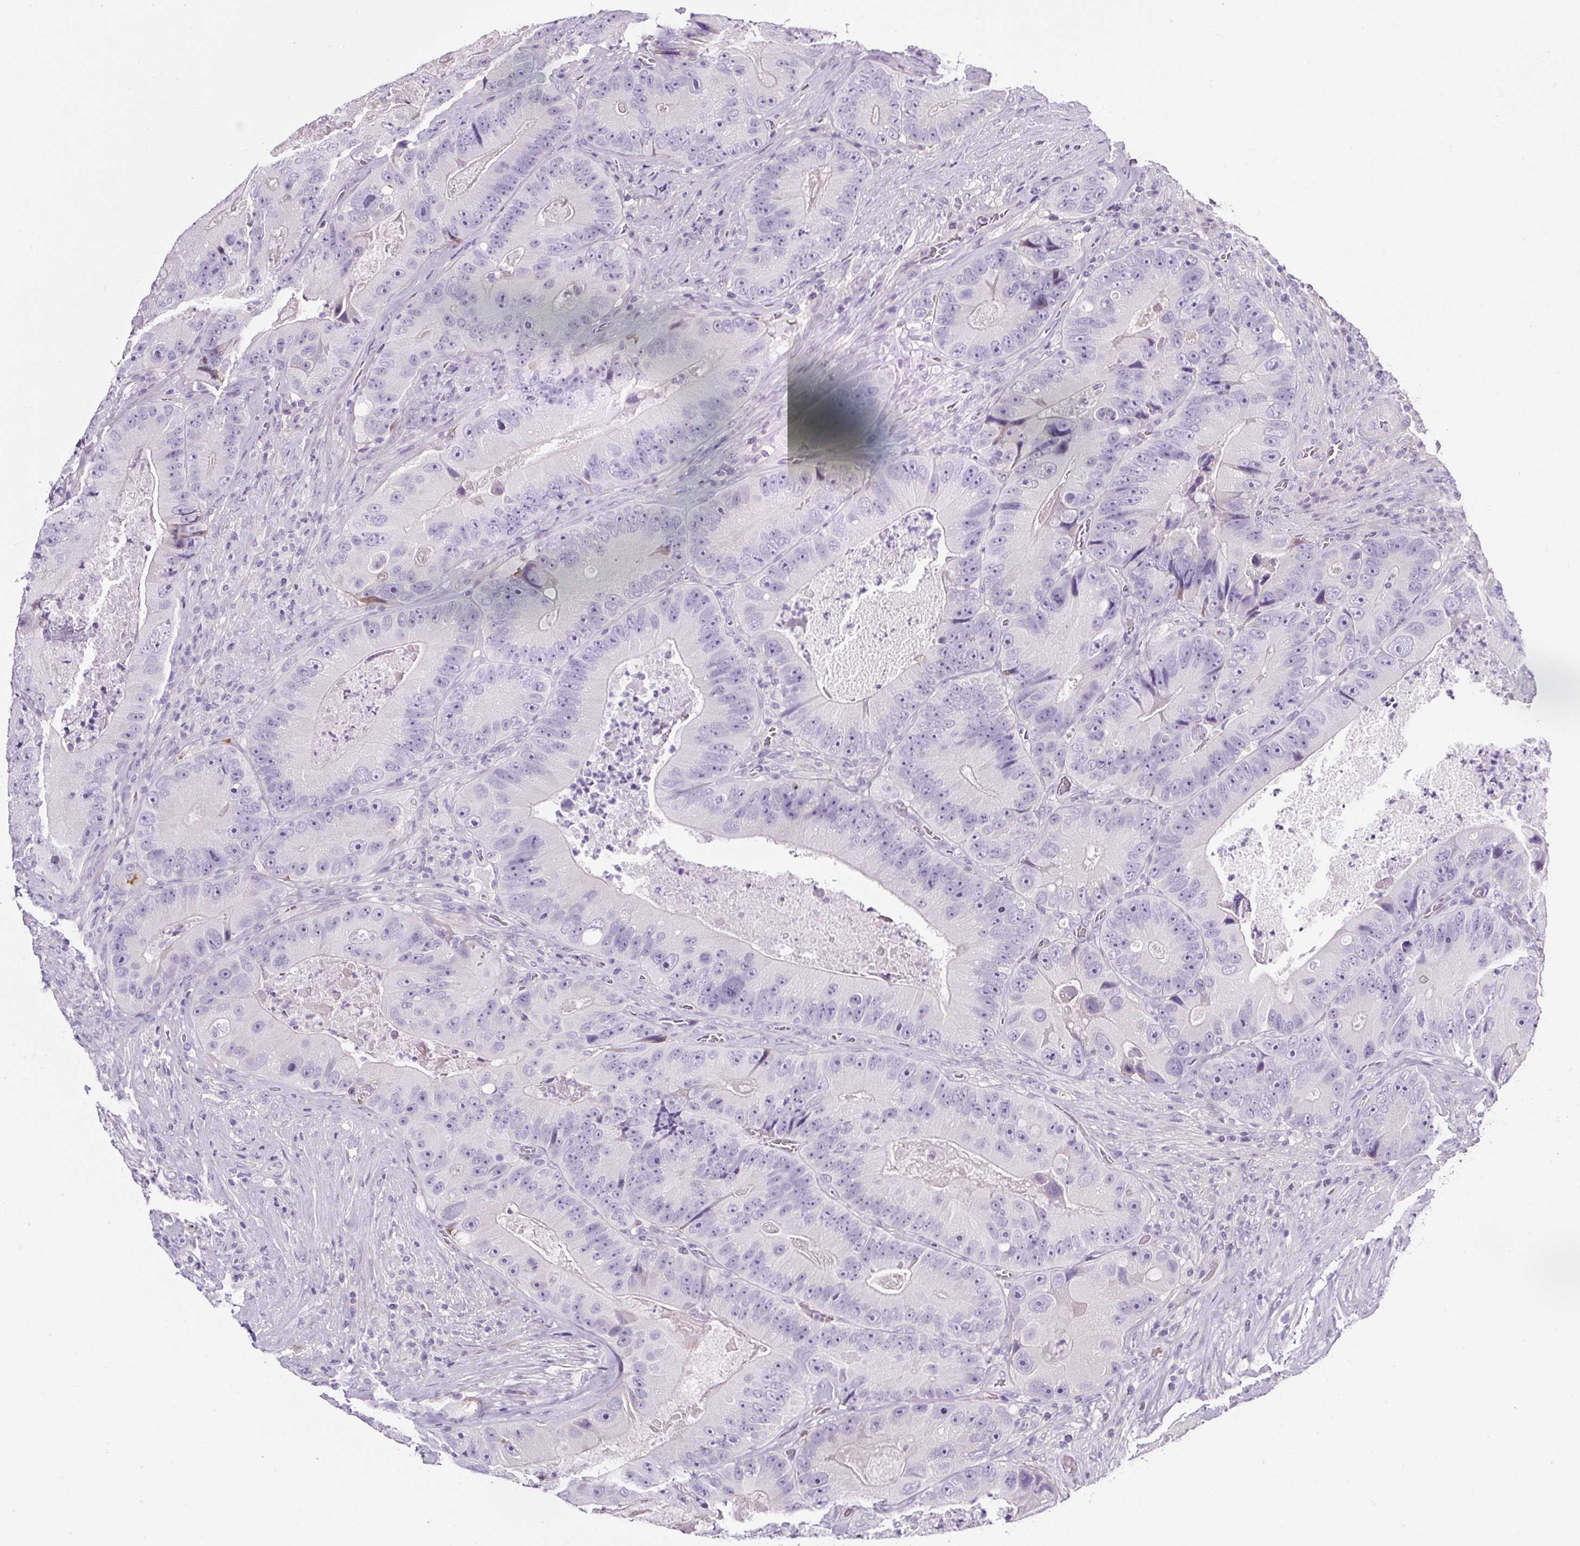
{"staining": {"intensity": "negative", "quantity": "none", "location": "none"}, "tissue": "colorectal cancer", "cell_type": "Tumor cells", "image_type": "cancer", "snomed": [{"axis": "morphology", "description": "Adenocarcinoma, NOS"}, {"axis": "topography", "description": "Colon"}], "caption": "A micrograph of colorectal adenocarcinoma stained for a protein demonstrates no brown staining in tumor cells.", "gene": "OR14A2", "patient": {"sex": "female", "age": 86}}